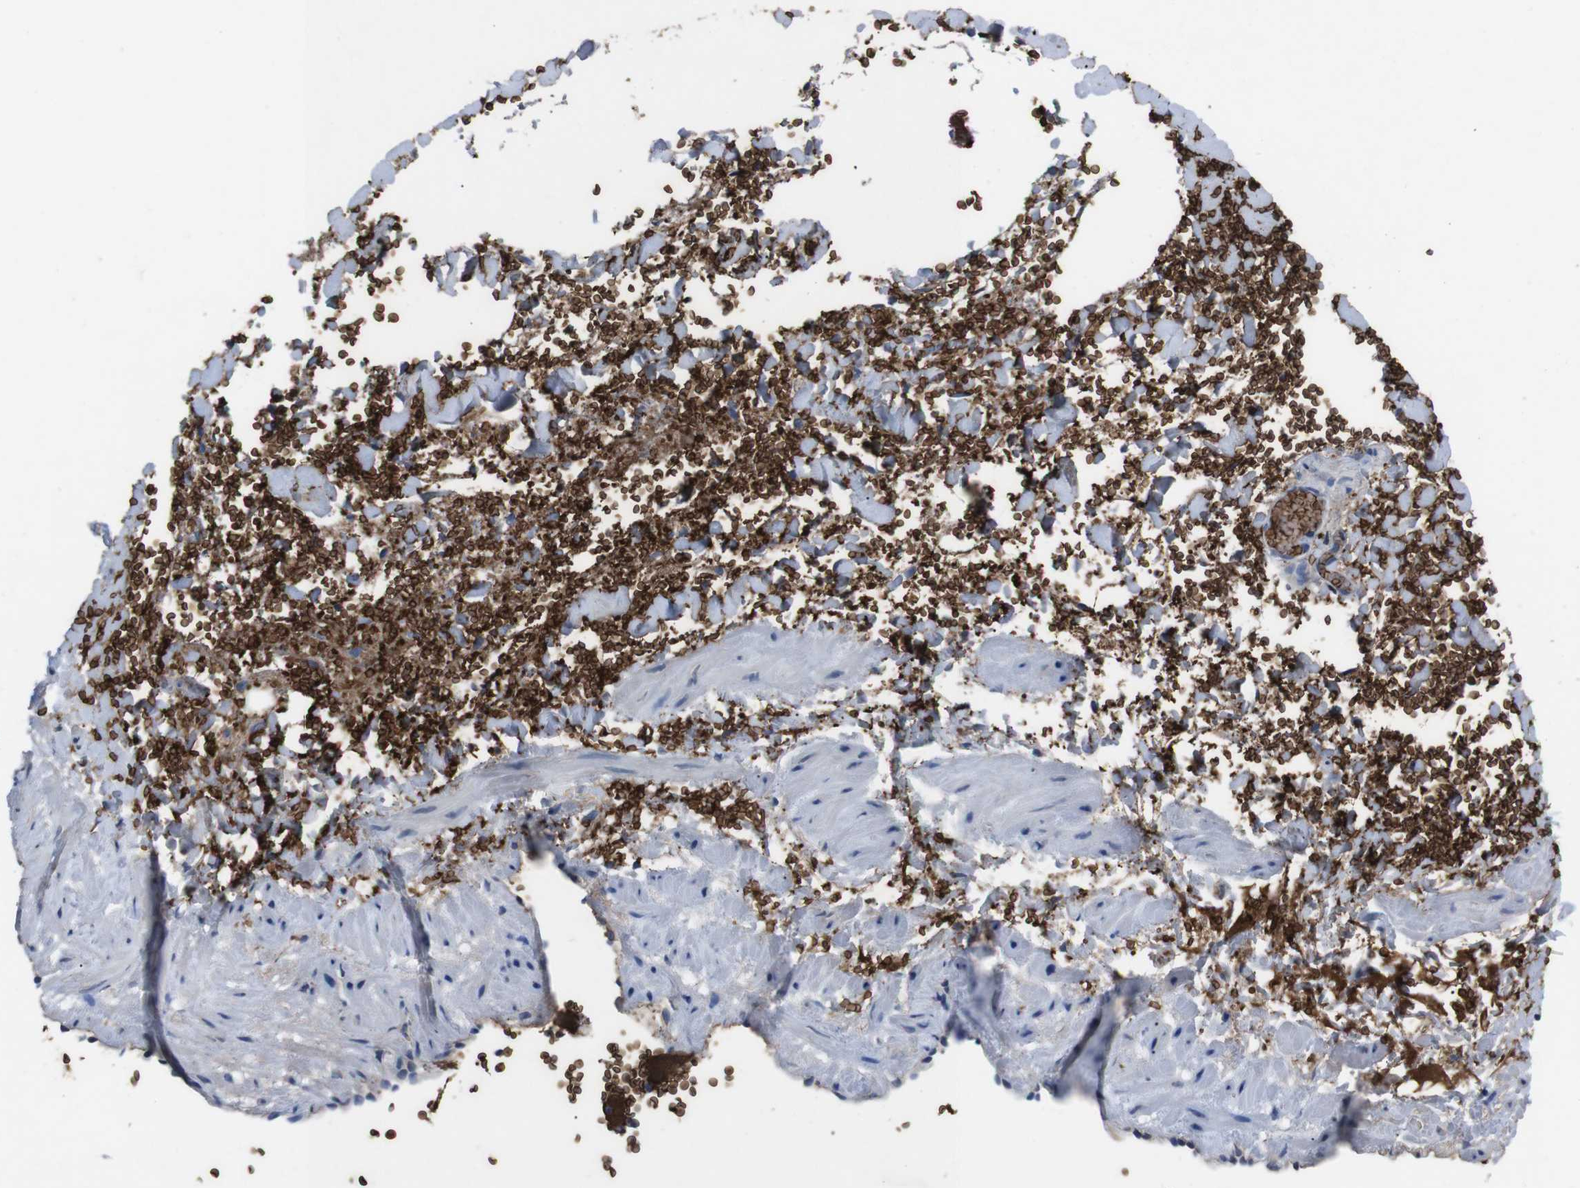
{"staining": {"intensity": "weak", "quantity": ">75%", "location": "cytoplasmic/membranous"}, "tissue": "adipose tissue", "cell_type": "Adipocytes", "image_type": "normal", "snomed": [{"axis": "morphology", "description": "Normal tissue, NOS"}, {"axis": "topography", "description": "Soft tissue"}, {"axis": "topography", "description": "Vascular tissue"}], "caption": "The histopathology image shows staining of unremarkable adipose tissue, revealing weak cytoplasmic/membranous protein positivity (brown color) within adipocytes.", "gene": "SPTB", "patient": {"sex": "female", "age": 35}}